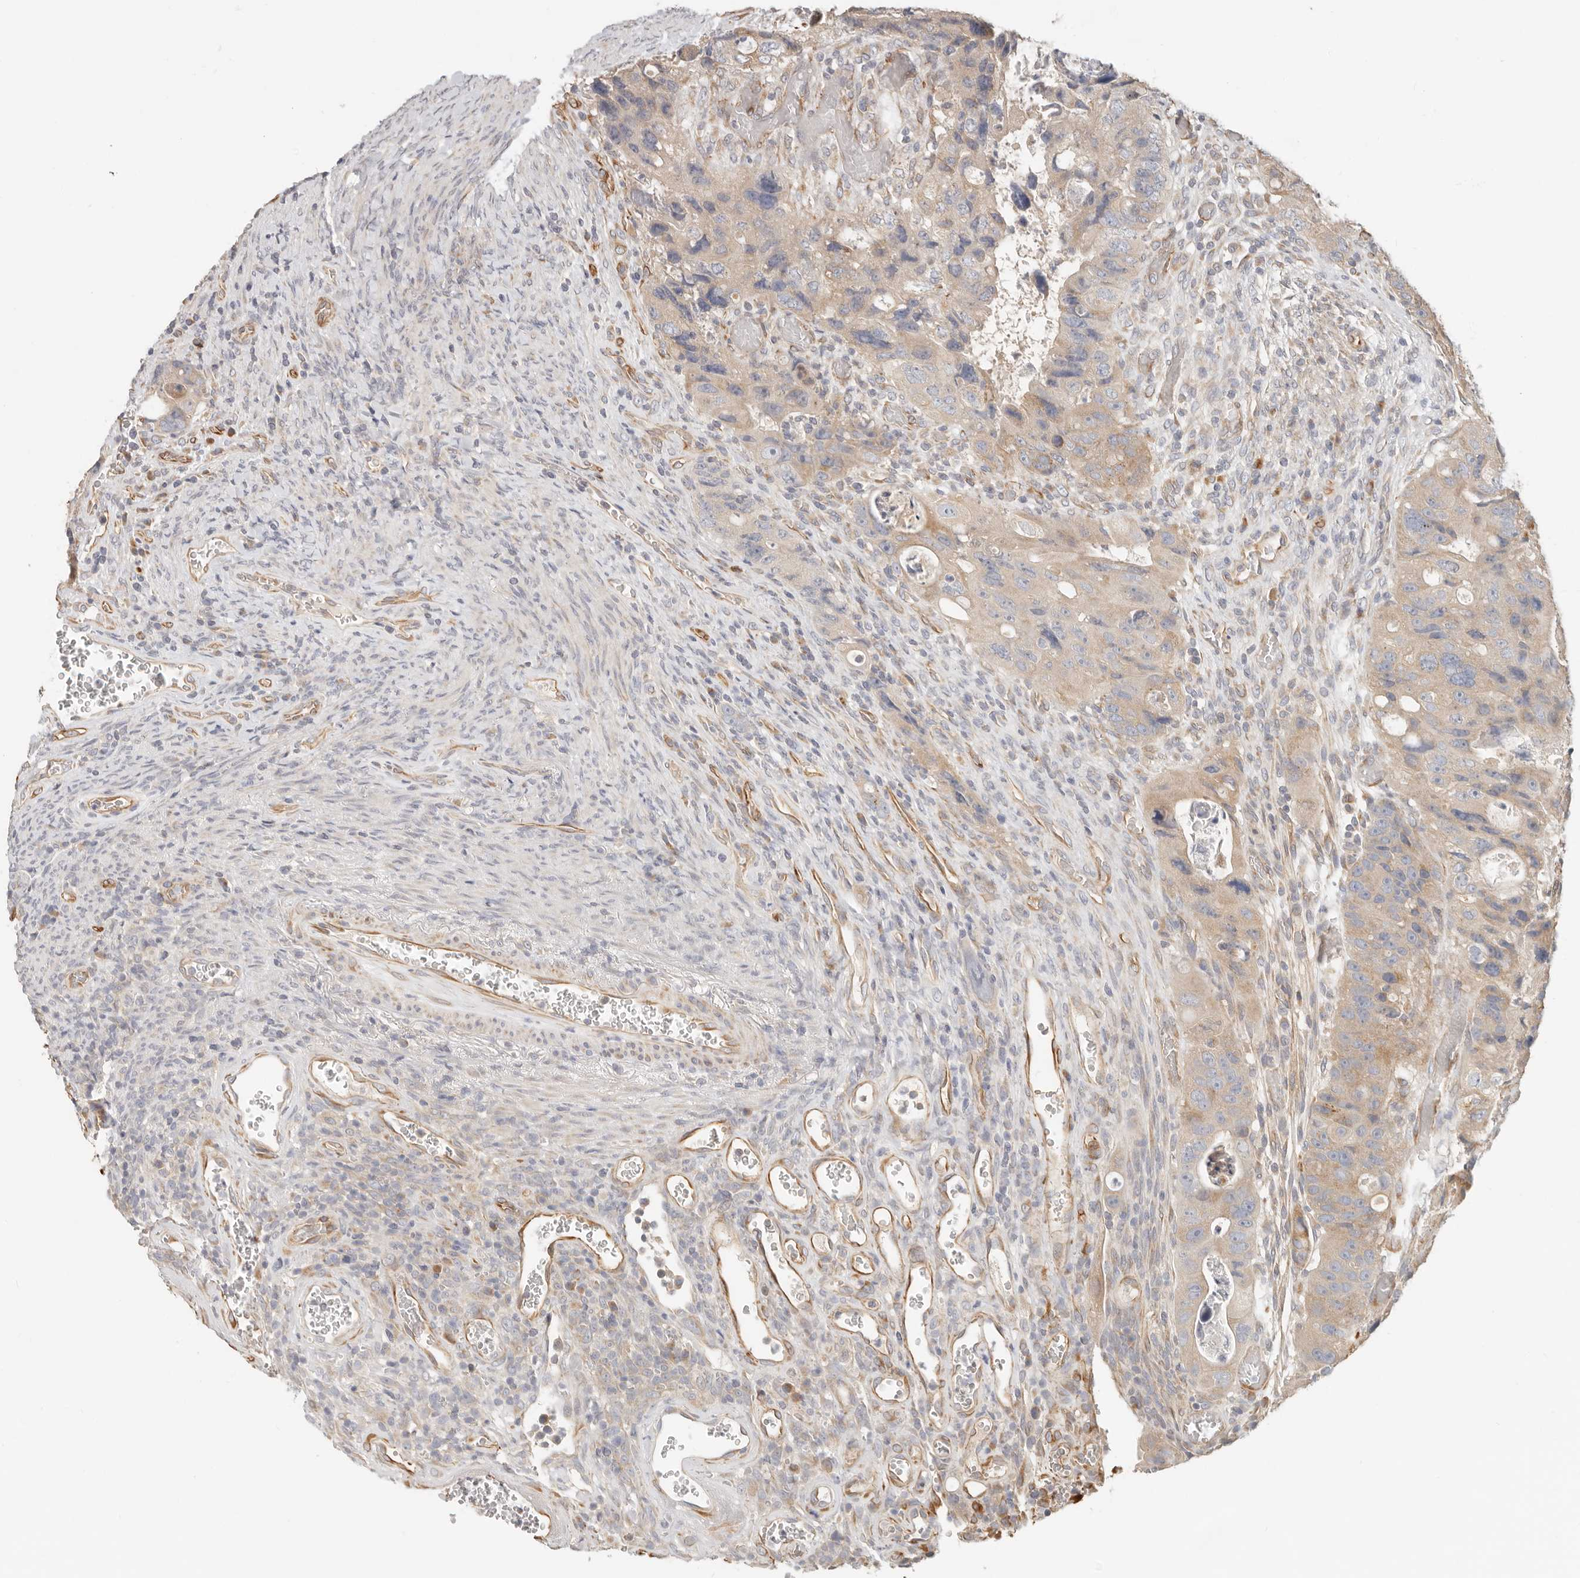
{"staining": {"intensity": "weak", "quantity": "<25%", "location": "cytoplasmic/membranous"}, "tissue": "colorectal cancer", "cell_type": "Tumor cells", "image_type": "cancer", "snomed": [{"axis": "morphology", "description": "Adenocarcinoma, NOS"}, {"axis": "topography", "description": "Rectum"}], "caption": "Human adenocarcinoma (colorectal) stained for a protein using IHC exhibits no staining in tumor cells.", "gene": "SPRING1", "patient": {"sex": "male", "age": 59}}